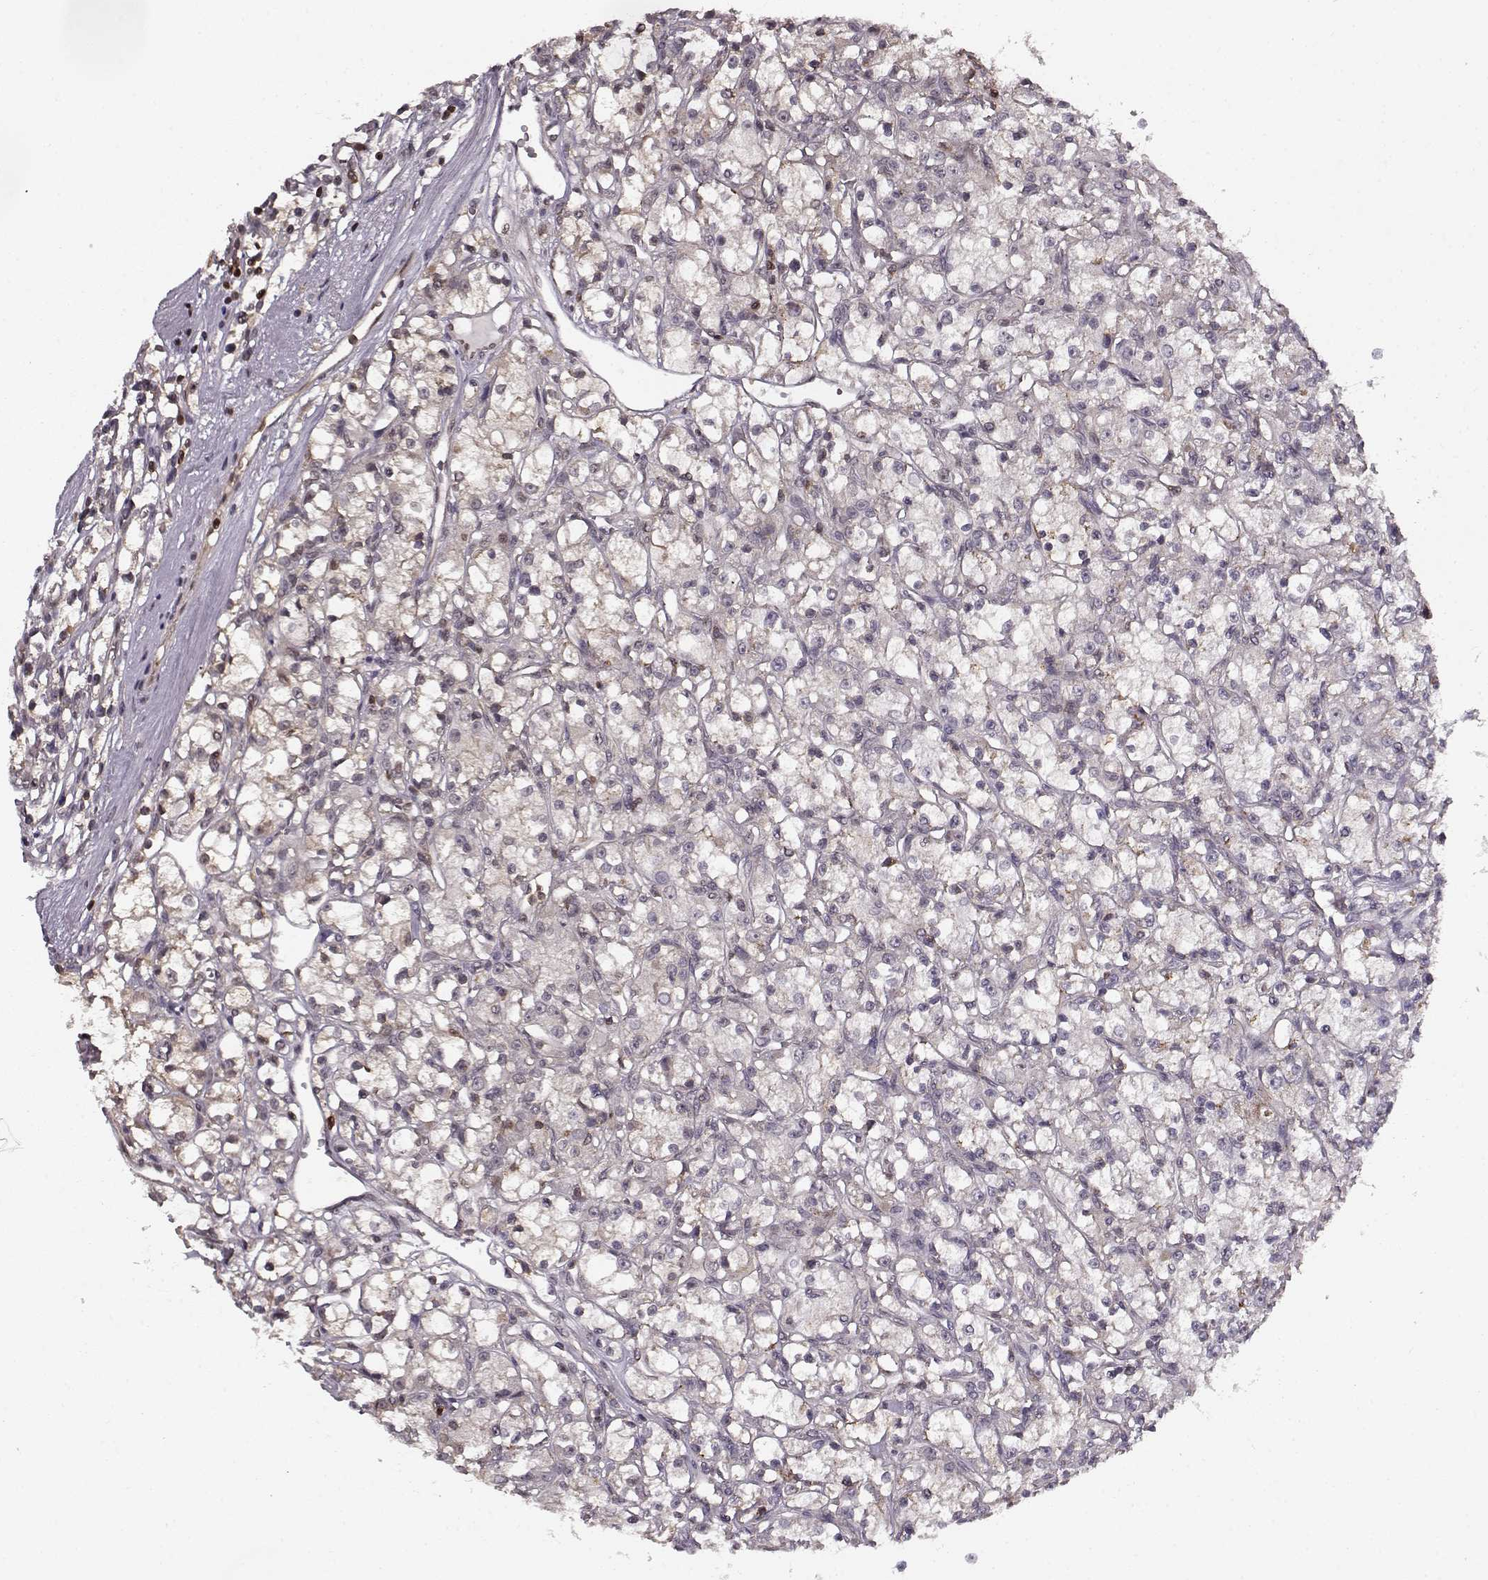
{"staining": {"intensity": "negative", "quantity": "none", "location": "none"}, "tissue": "renal cancer", "cell_type": "Tumor cells", "image_type": "cancer", "snomed": [{"axis": "morphology", "description": "Adenocarcinoma, NOS"}, {"axis": "topography", "description": "Kidney"}], "caption": "High power microscopy micrograph of an immunohistochemistry image of renal cancer (adenocarcinoma), revealing no significant positivity in tumor cells. (DAB (3,3'-diaminobenzidine) immunohistochemistry visualized using brightfield microscopy, high magnification).", "gene": "MFSD1", "patient": {"sex": "female", "age": 59}}